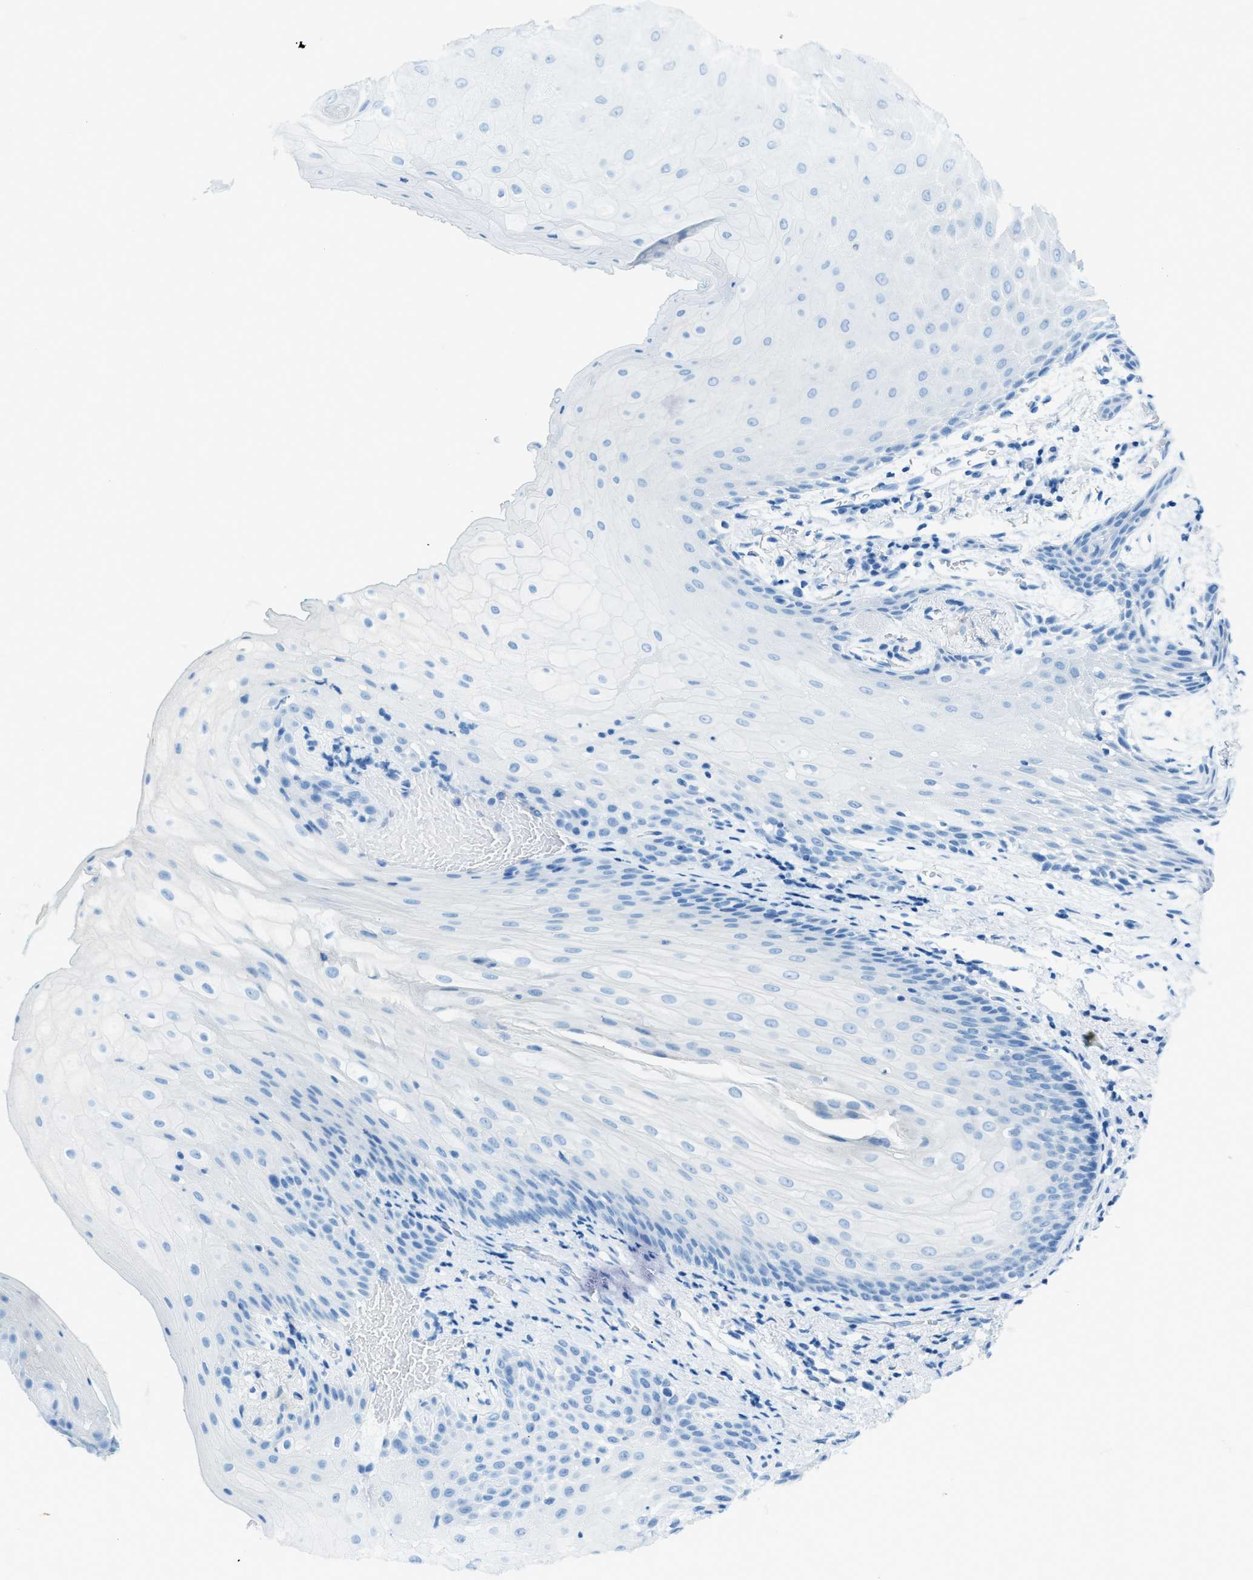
{"staining": {"intensity": "negative", "quantity": "none", "location": "none"}, "tissue": "oral mucosa", "cell_type": "Squamous epithelial cells", "image_type": "normal", "snomed": [{"axis": "morphology", "description": "Normal tissue, NOS"}, {"axis": "morphology", "description": "Squamous cell carcinoma, NOS"}, {"axis": "topography", "description": "Oral tissue"}, {"axis": "topography", "description": "Salivary gland"}, {"axis": "topography", "description": "Head-Neck"}], "caption": "High magnification brightfield microscopy of benign oral mucosa stained with DAB (3,3'-diaminobenzidine) (brown) and counterstained with hematoxylin (blue): squamous epithelial cells show no significant expression. The staining is performed using DAB (3,3'-diaminobenzidine) brown chromogen with nuclei counter-stained in using hematoxylin.", "gene": "C21orf62", "patient": {"sex": "female", "age": 62}}